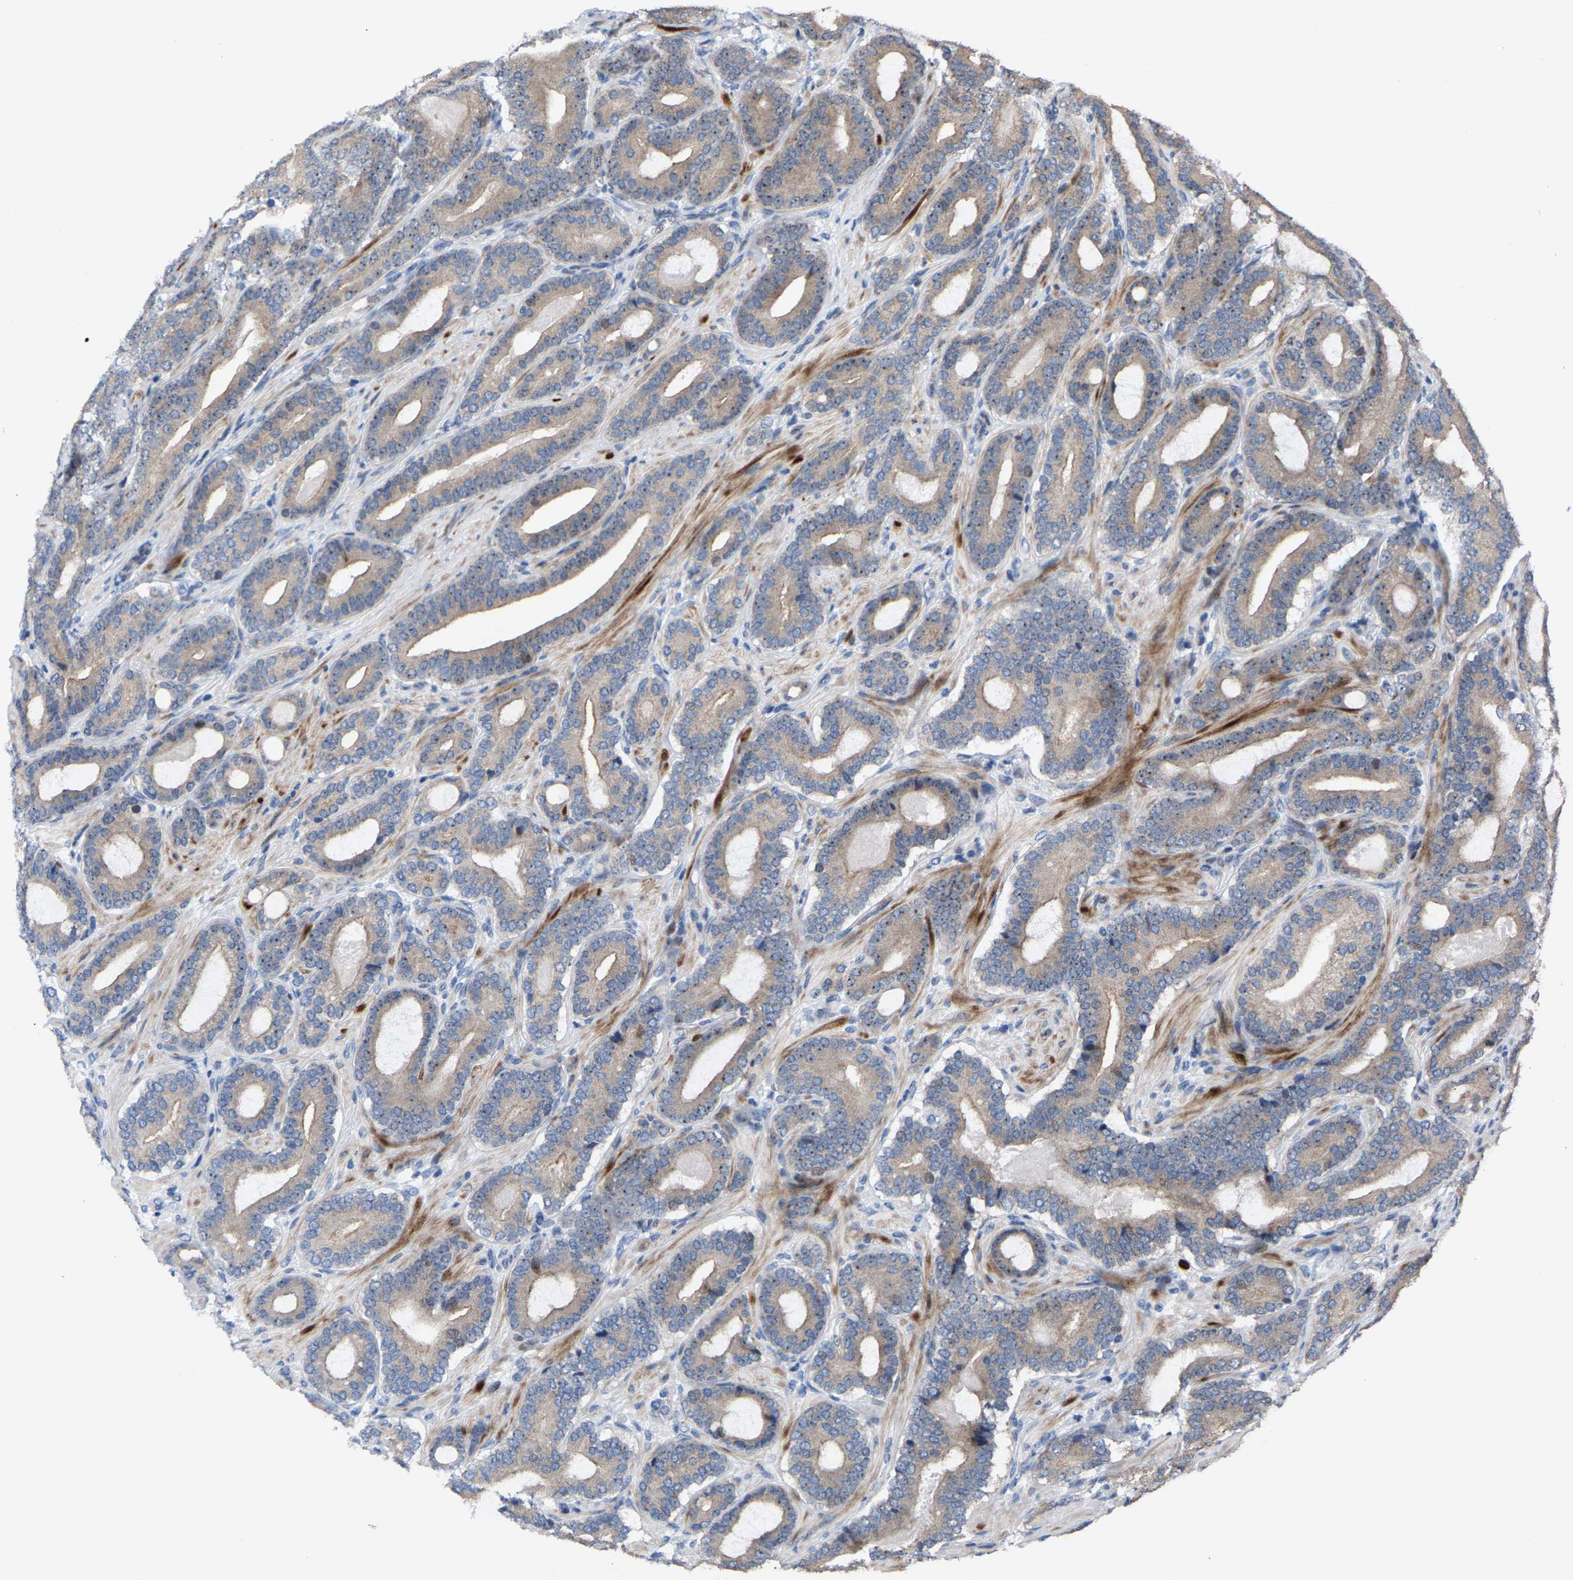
{"staining": {"intensity": "weak", "quantity": ">75%", "location": "cytoplasmic/membranous"}, "tissue": "prostate cancer", "cell_type": "Tumor cells", "image_type": "cancer", "snomed": [{"axis": "morphology", "description": "Adenocarcinoma, High grade"}, {"axis": "topography", "description": "Prostate"}], "caption": "Protein staining of prostate adenocarcinoma (high-grade) tissue shows weak cytoplasmic/membranous expression in approximately >75% of tumor cells. The staining was performed using DAB (3,3'-diaminobenzidine) to visualize the protein expression in brown, while the nuclei were stained in blue with hematoxylin (Magnification: 20x).", "gene": "HAUS6", "patient": {"sex": "male", "age": 60}}